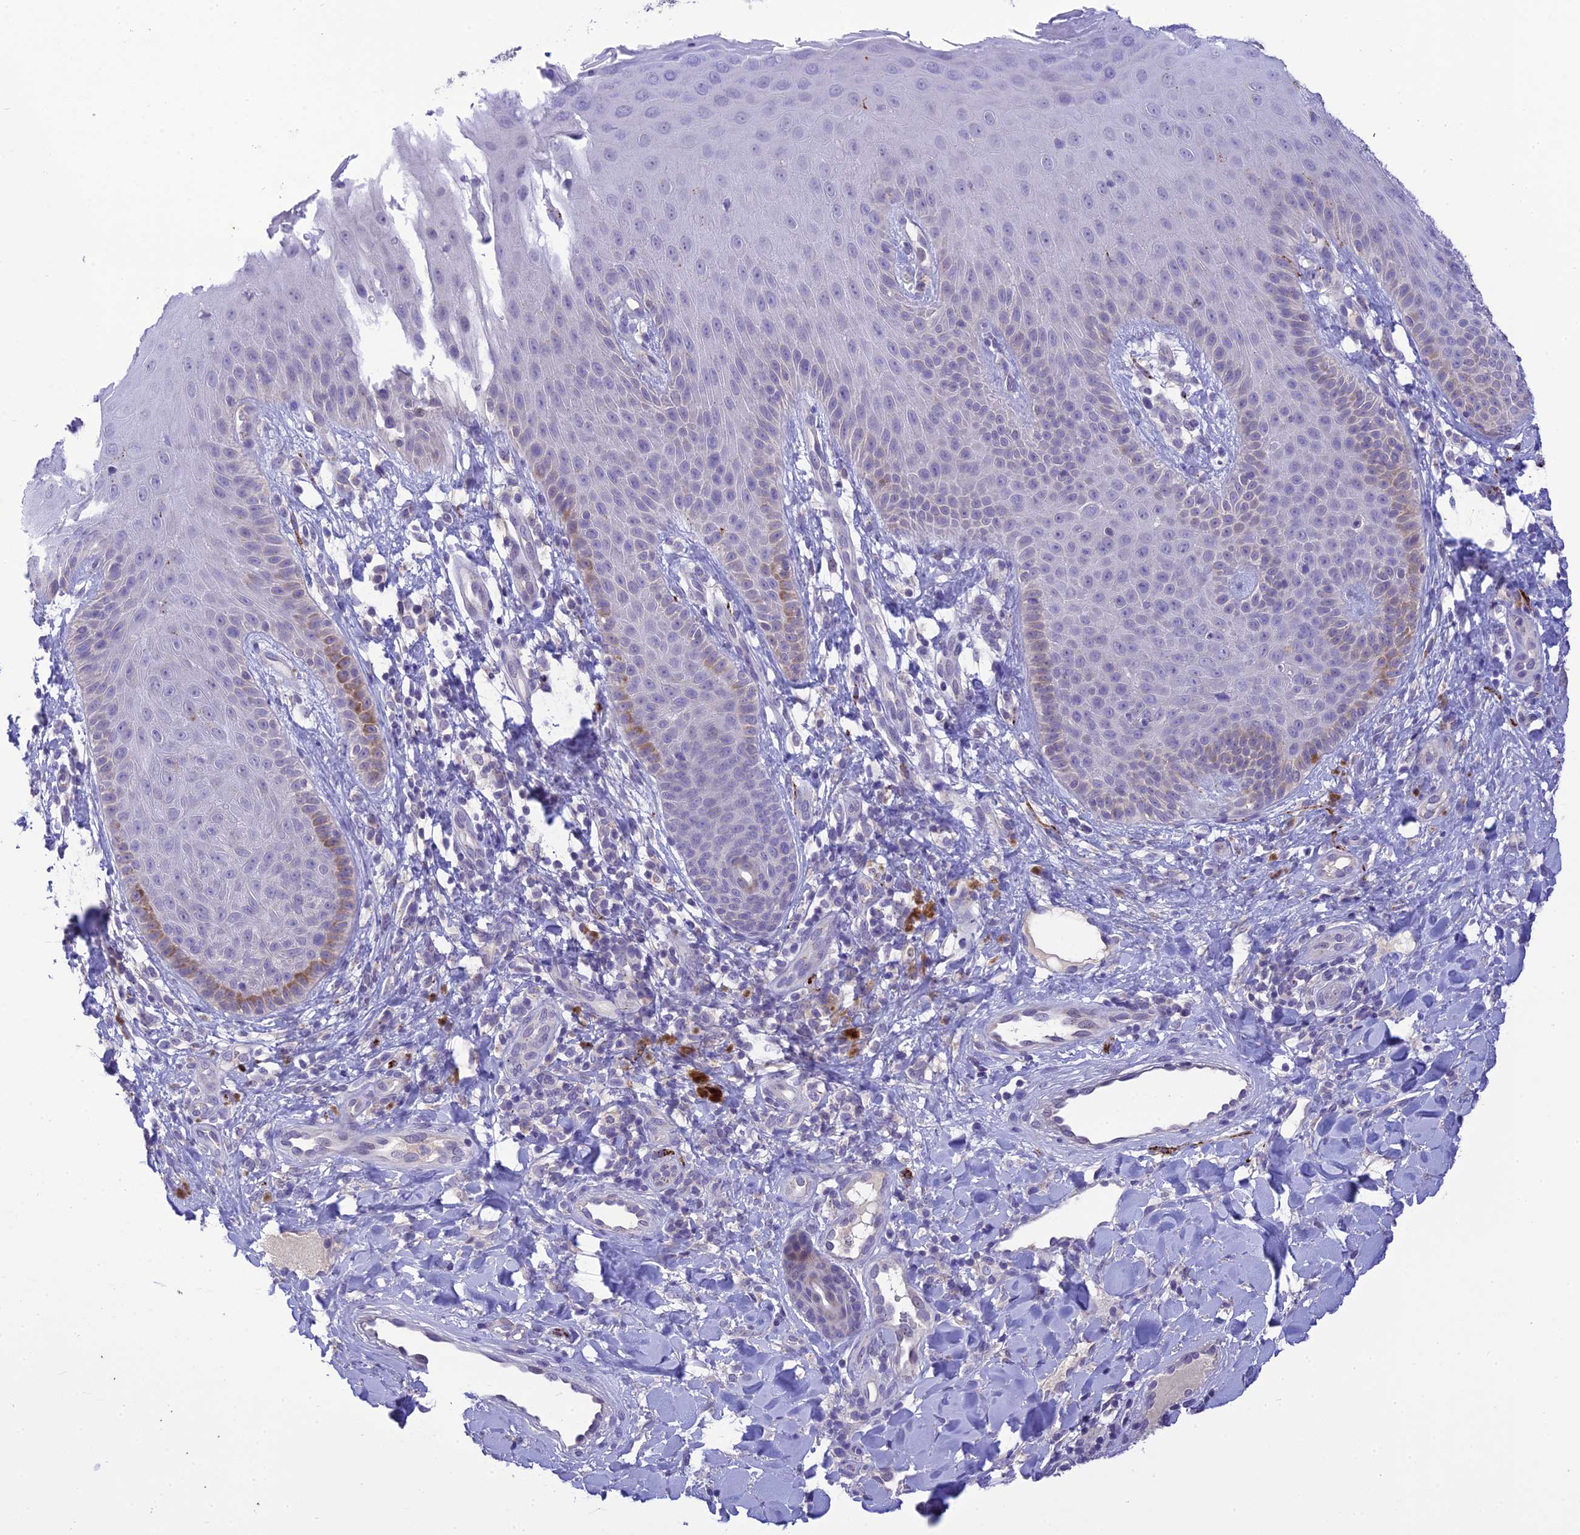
{"staining": {"intensity": "moderate", "quantity": "<25%", "location": "cytoplasmic/membranous"}, "tissue": "skin", "cell_type": "Epidermal cells", "image_type": "normal", "snomed": [{"axis": "morphology", "description": "Normal tissue, NOS"}, {"axis": "morphology", "description": "Neoplasm, malignant, NOS"}, {"axis": "topography", "description": "Anal"}], "caption": "Epidermal cells demonstrate moderate cytoplasmic/membranous staining in approximately <25% of cells in unremarkable skin.", "gene": "XPO7", "patient": {"sex": "male", "age": 47}}